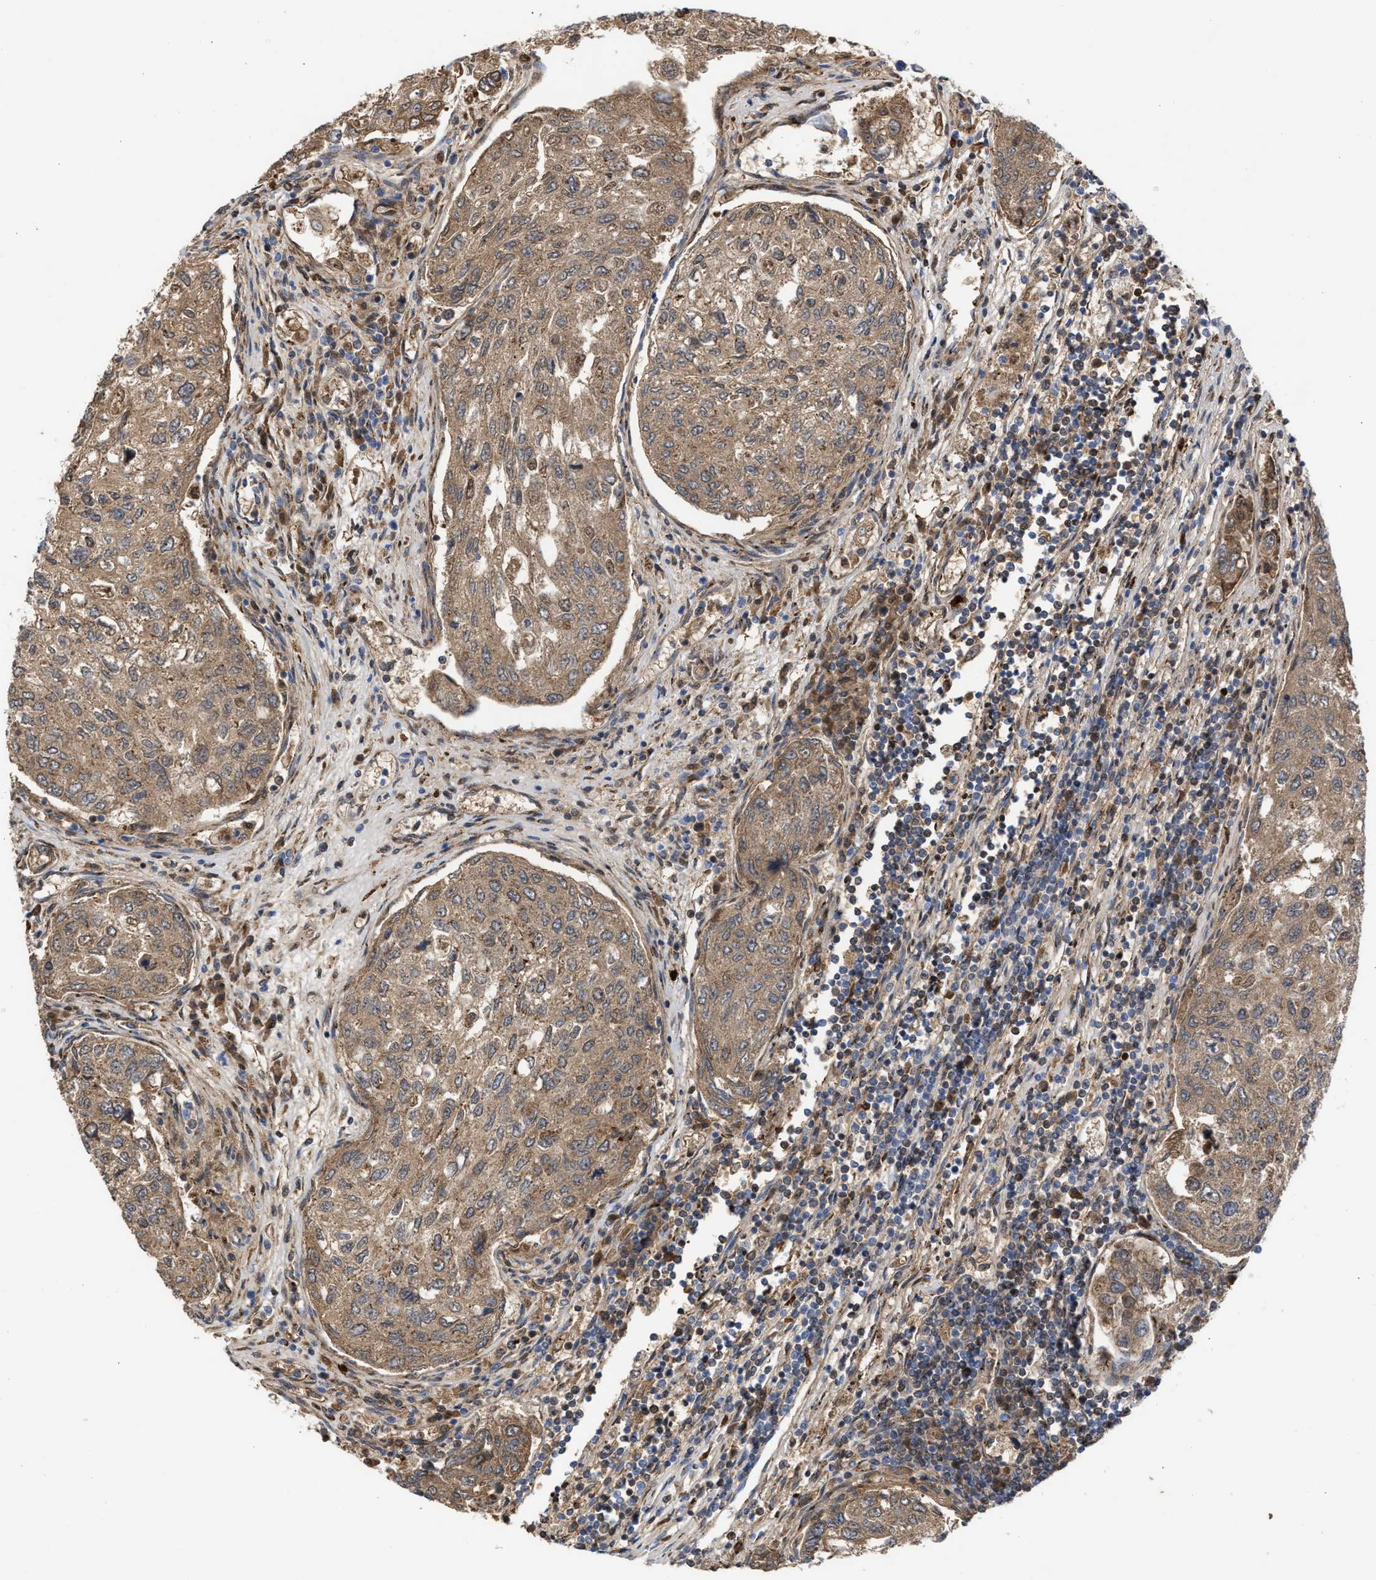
{"staining": {"intensity": "moderate", "quantity": ">75%", "location": "cytoplasmic/membranous"}, "tissue": "urothelial cancer", "cell_type": "Tumor cells", "image_type": "cancer", "snomed": [{"axis": "morphology", "description": "Urothelial carcinoma, High grade"}, {"axis": "topography", "description": "Lymph node"}, {"axis": "topography", "description": "Urinary bladder"}], "caption": "Protein expression by immunohistochemistry (IHC) reveals moderate cytoplasmic/membranous staining in about >75% of tumor cells in urothelial cancer.", "gene": "CCL2", "patient": {"sex": "male", "age": 51}}